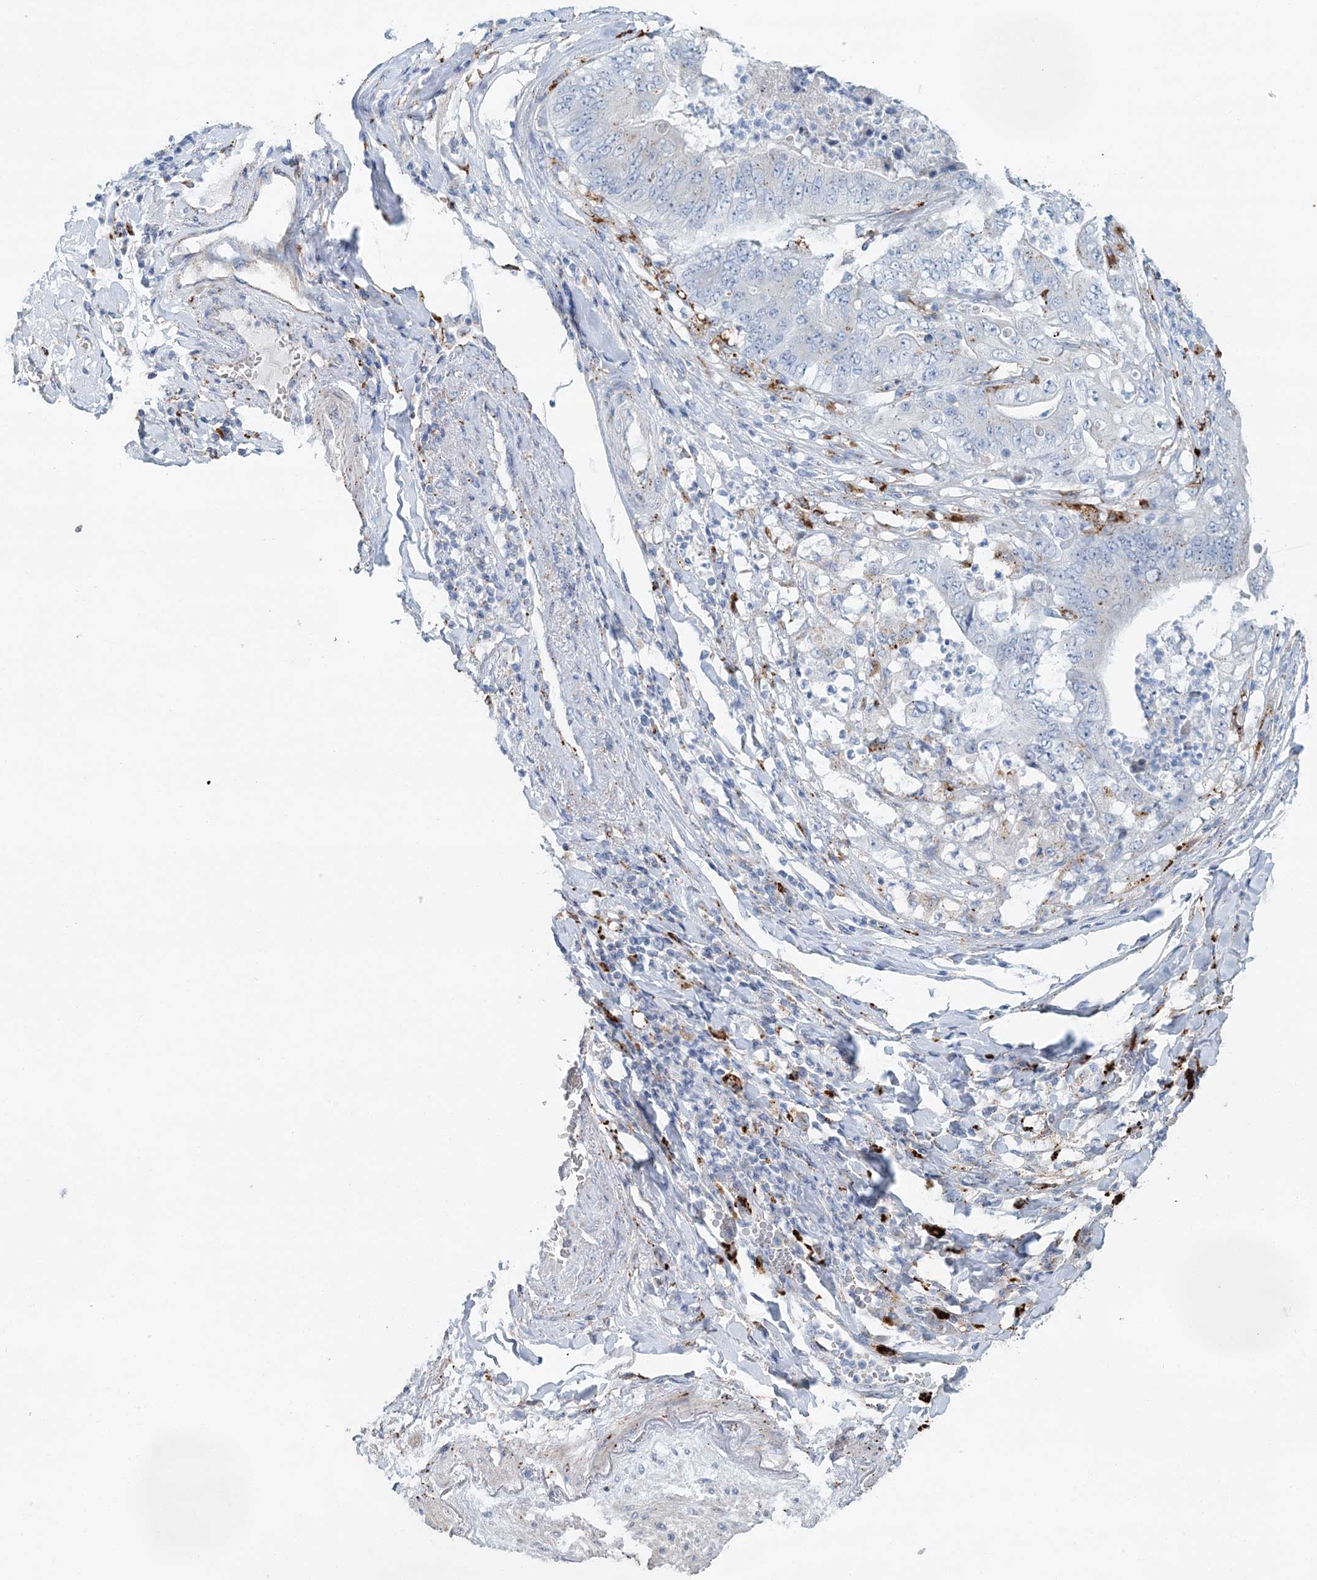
{"staining": {"intensity": "negative", "quantity": "none", "location": "none"}, "tissue": "stomach cancer", "cell_type": "Tumor cells", "image_type": "cancer", "snomed": [{"axis": "morphology", "description": "Adenocarcinoma, NOS"}, {"axis": "topography", "description": "Stomach"}], "caption": "High magnification brightfield microscopy of stomach cancer stained with DAB (3,3'-diaminobenzidine) (brown) and counterstained with hematoxylin (blue): tumor cells show no significant staining. (DAB (3,3'-diaminobenzidine) IHC with hematoxylin counter stain).", "gene": "TPP1", "patient": {"sex": "female", "age": 73}}